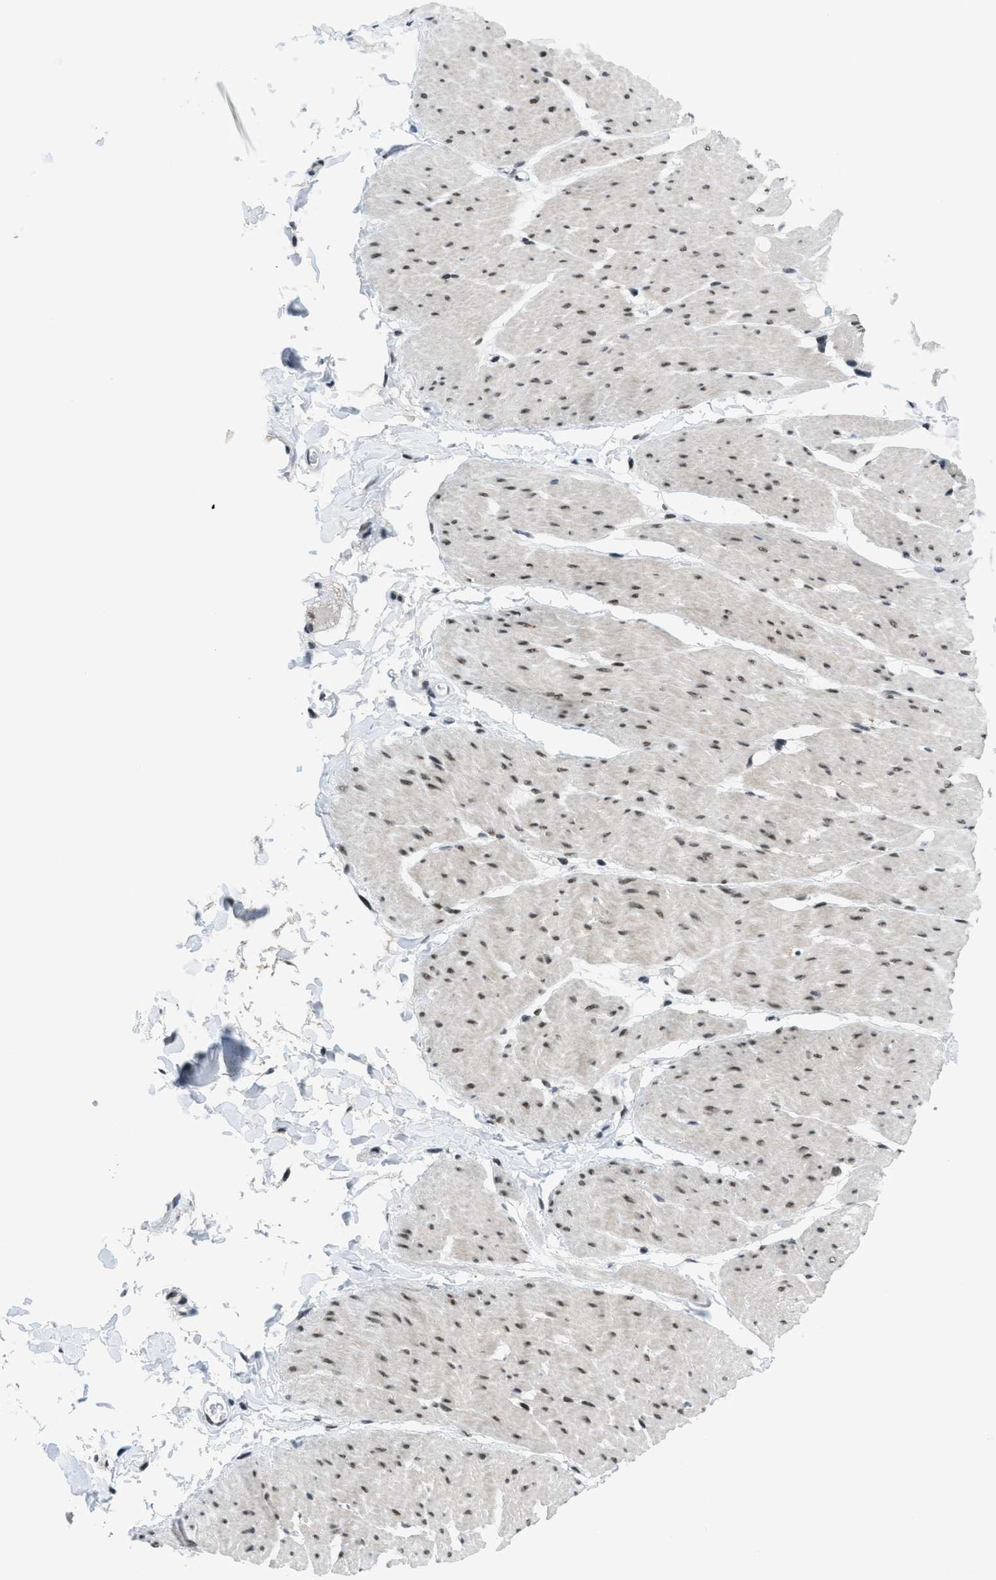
{"staining": {"intensity": "moderate", "quantity": ">75%", "location": "nuclear"}, "tissue": "smooth muscle", "cell_type": "Smooth muscle cells", "image_type": "normal", "snomed": [{"axis": "morphology", "description": "Normal tissue, NOS"}, {"axis": "topography", "description": "Smooth muscle"}, {"axis": "topography", "description": "Colon"}], "caption": "A photomicrograph of human smooth muscle stained for a protein reveals moderate nuclear brown staining in smooth muscle cells.", "gene": "GATAD2B", "patient": {"sex": "male", "age": 67}}